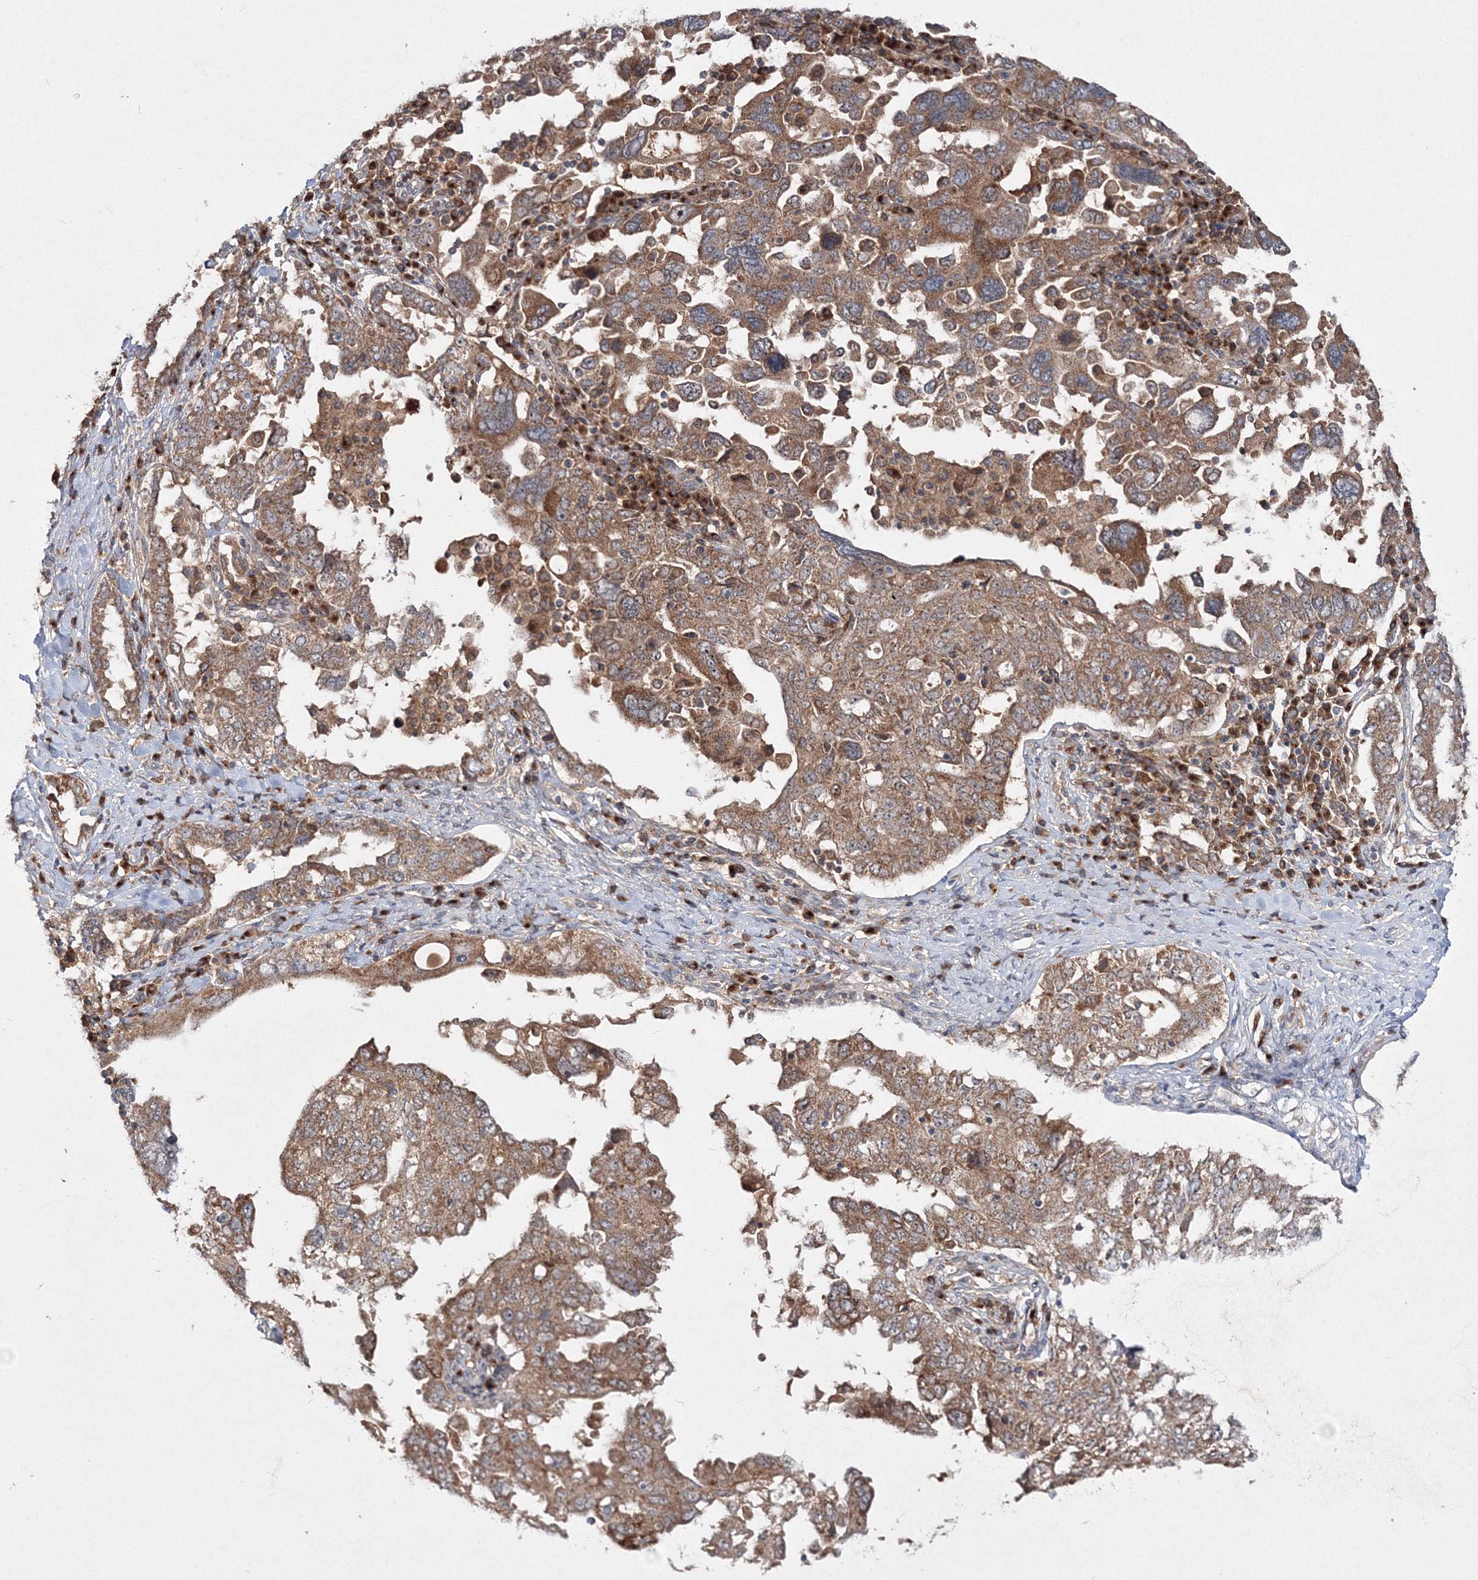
{"staining": {"intensity": "moderate", "quantity": ">75%", "location": "cytoplasmic/membranous"}, "tissue": "ovarian cancer", "cell_type": "Tumor cells", "image_type": "cancer", "snomed": [{"axis": "morphology", "description": "Carcinoma, endometroid"}, {"axis": "topography", "description": "Ovary"}], "caption": "Moderate cytoplasmic/membranous staining is appreciated in about >75% of tumor cells in endometroid carcinoma (ovarian).", "gene": "PEX13", "patient": {"sex": "female", "age": 62}}